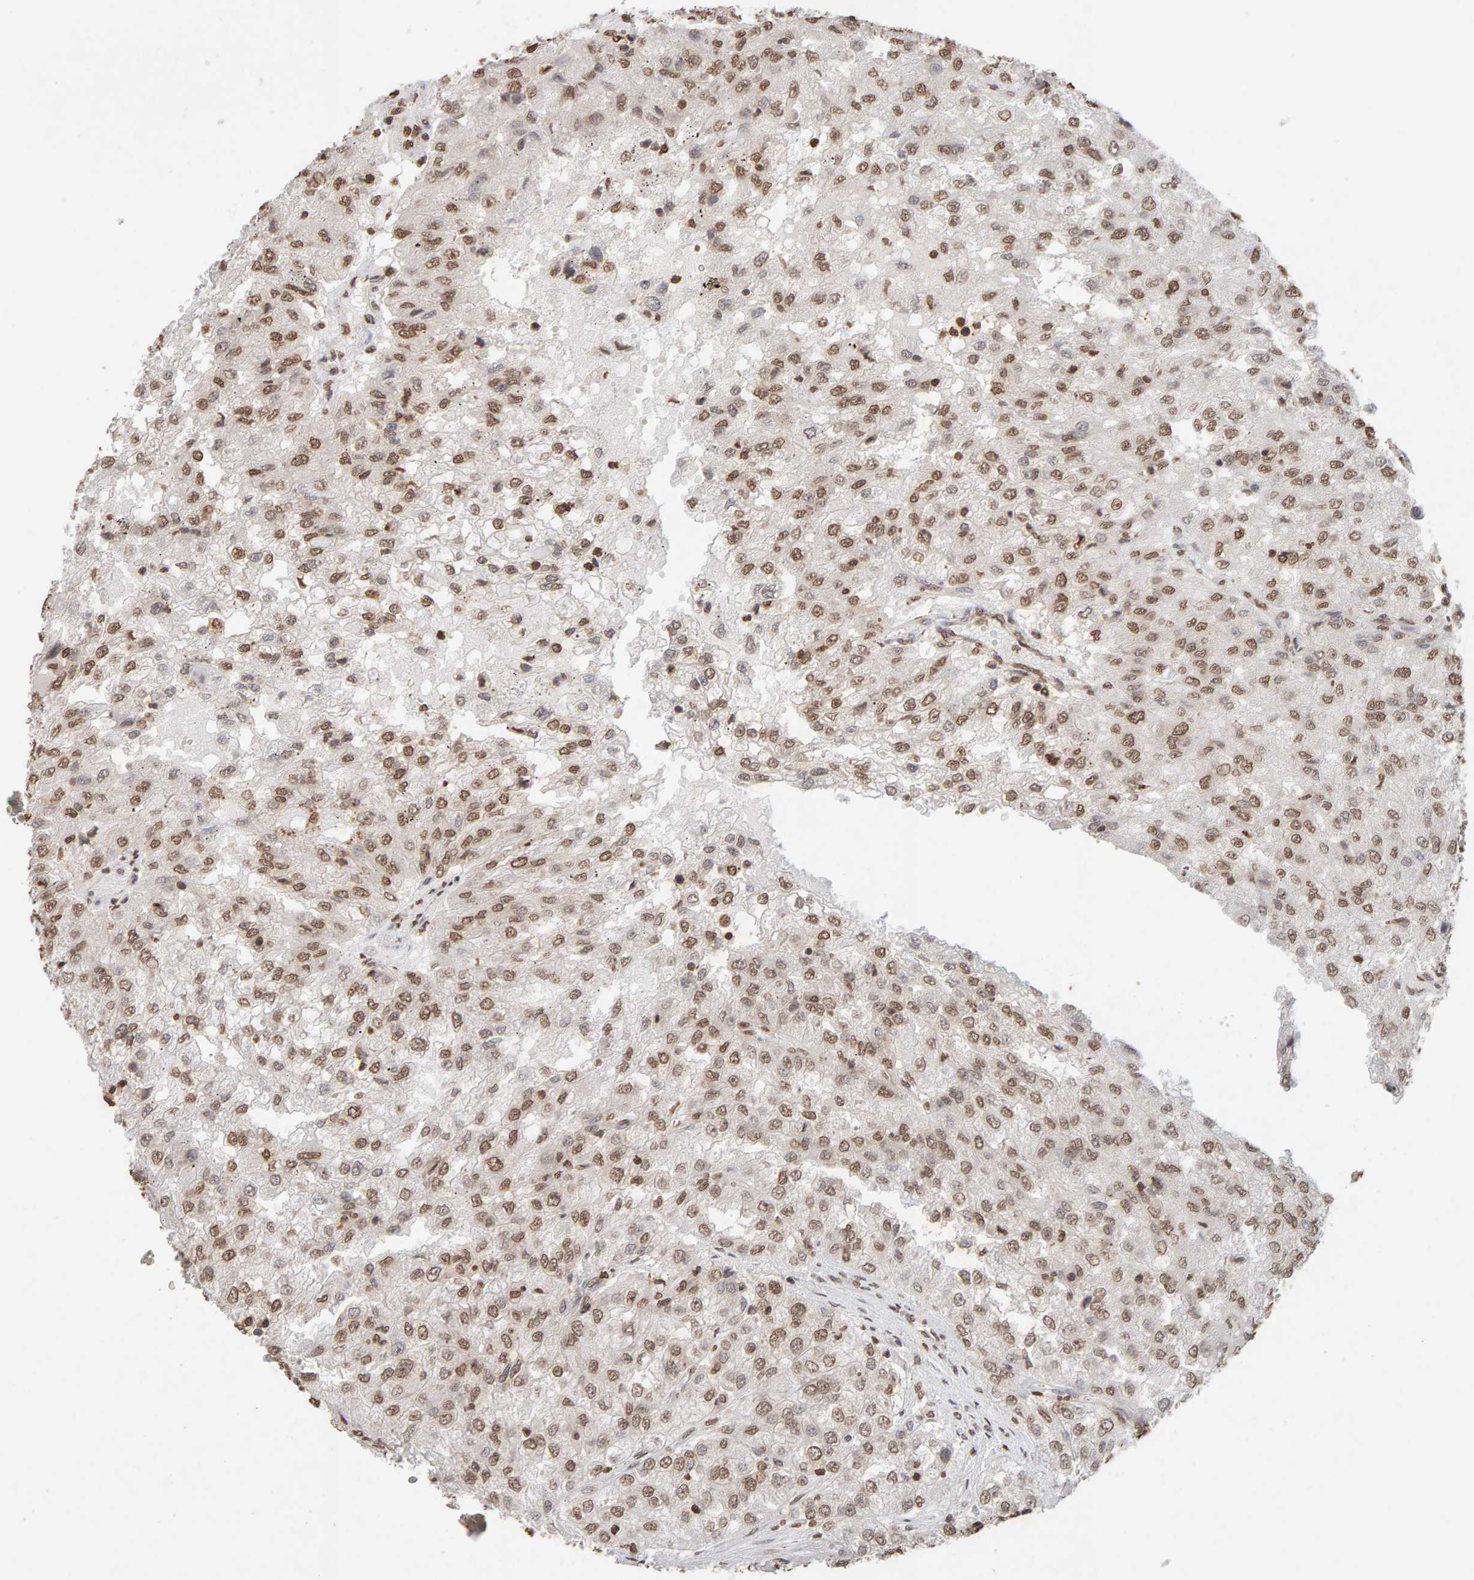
{"staining": {"intensity": "moderate", "quantity": ">75%", "location": "nuclear"}, "tissue": "renal cancer", "cell_type": "Tumor cells", "image_type": "cancer", "snomed": [{"axis": "morphology", "description": "Adenocarcinoma, NOS"}, {"axis": "topography", "description": "Kidney"}], "caption": "Tumor cells display medium levels of moderate nuclear staining in about >75% of cells in renal cancer.", "gene": "DNAJB5", "patient": {"sex": "female", "age": 54}}